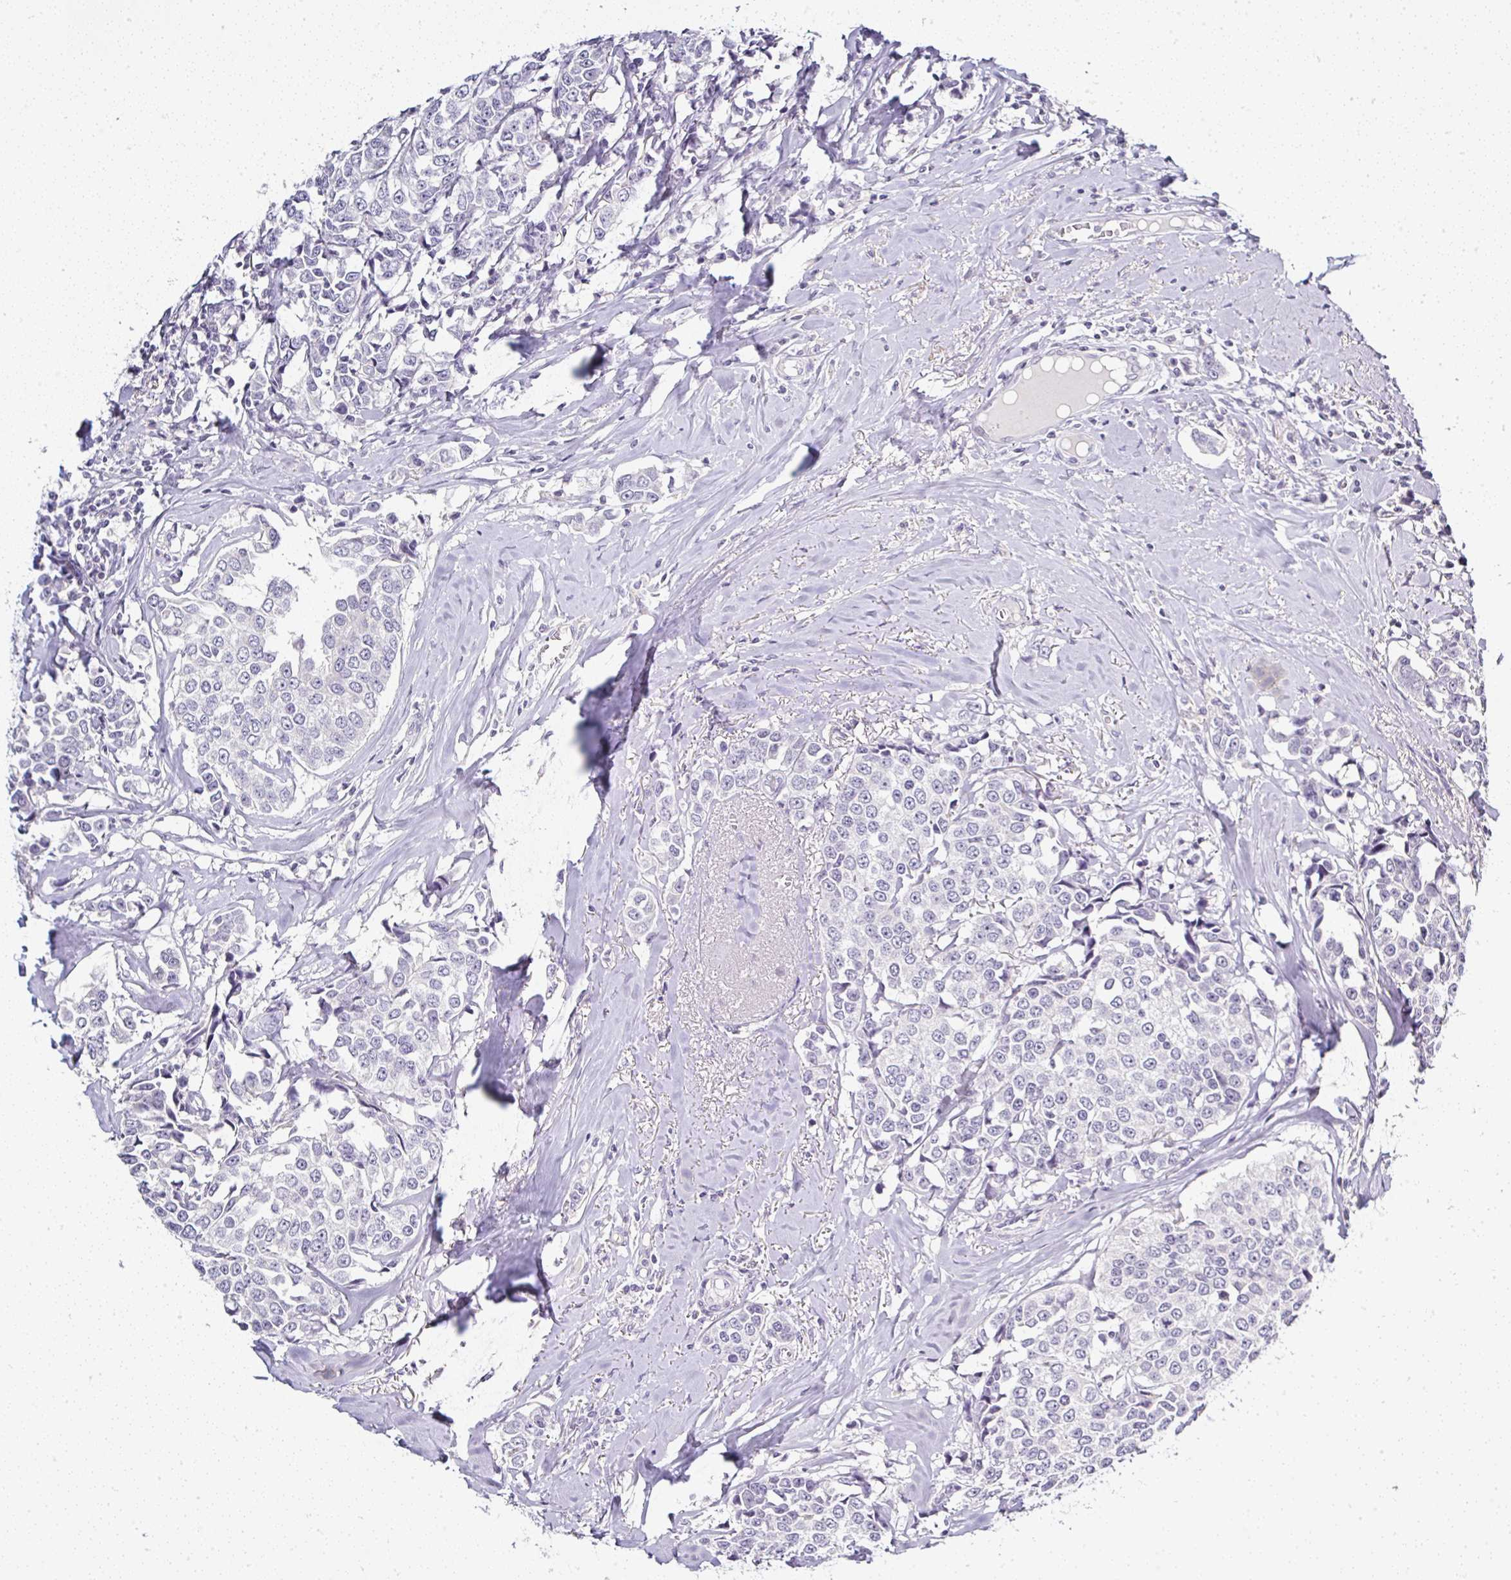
{"staining": {"intensity": "negative", "quantity": "none", "location": "none"}, "tissue": "breast cancer", "cell_type": "Tumor cells", "image_type": "cancer", "snomed": [{"axis": "morphology", "description": "Duct carcinoma"}, {"axis": "topography", "description": "Breast"}], "caption": "IHC photomicrograph of human invasive ductal carcinoma (breast) stained for a protein (brown), which demonstrates no staining in tumor cells.", "gene": "SERPINB3", "patient": {"sex": "female", "age": 80}}